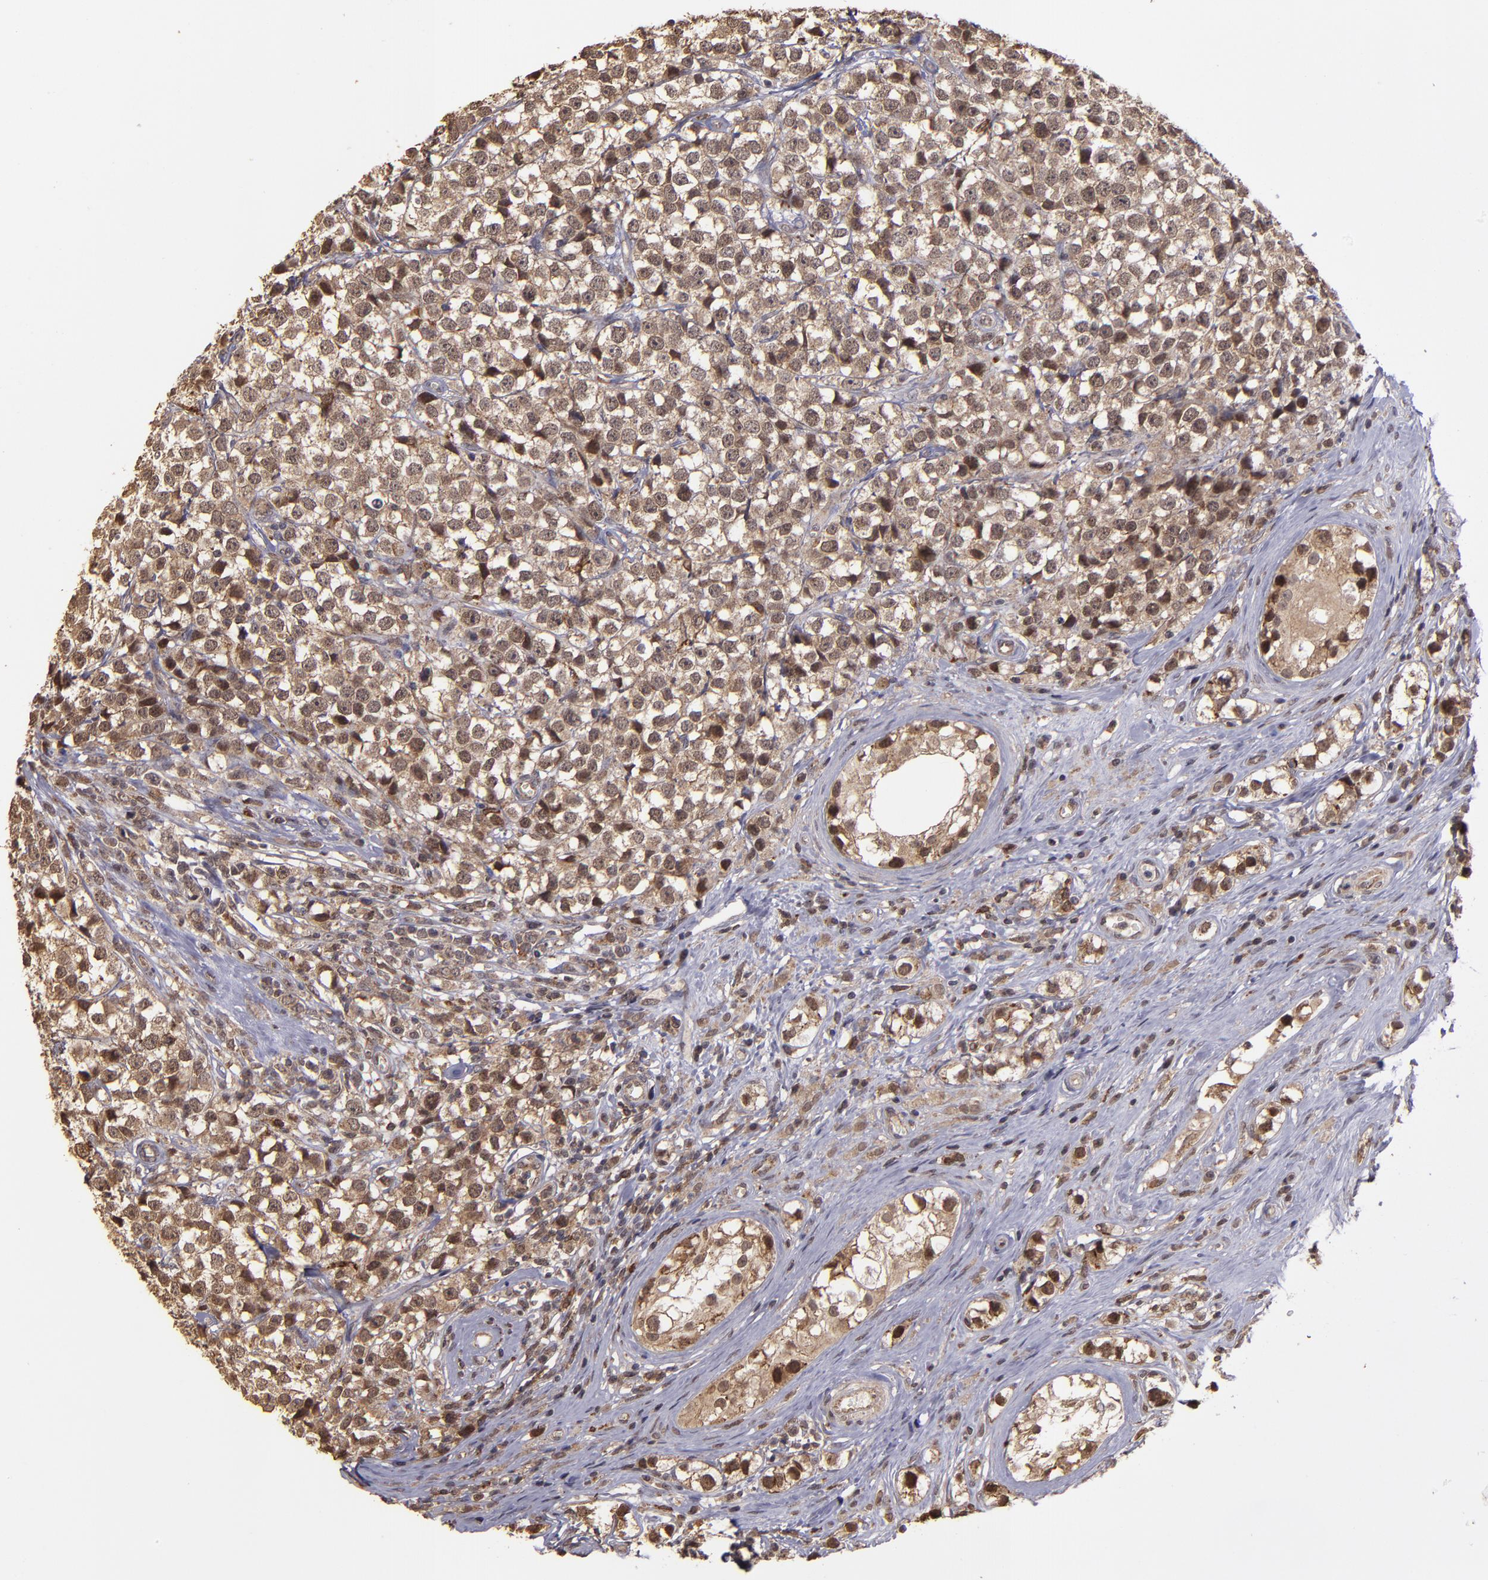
{"staining": {"intensity": "moderate", "quantity": ">75%", "location": "cytoplasmic/membranous,nuclear"}, "tissue": "testis cancer", "cell_type": "Tumor cells", "image_type": "cancer", "snomed": [{"axis": "morphology", "description": "Seminoma, NOS"}, {"axis": "topography", "description": "Testis"}], "caption": "An immunohistochemistry photomicrograph of tumor tissue is shown. Protein staining in brown labels moderate cytoplasmic/membranous and nuclear positivity in seminoma (testis) within tumor cells.", "gene": "SIPA1L1", "patient": {"sex": "male", "age": 25}}